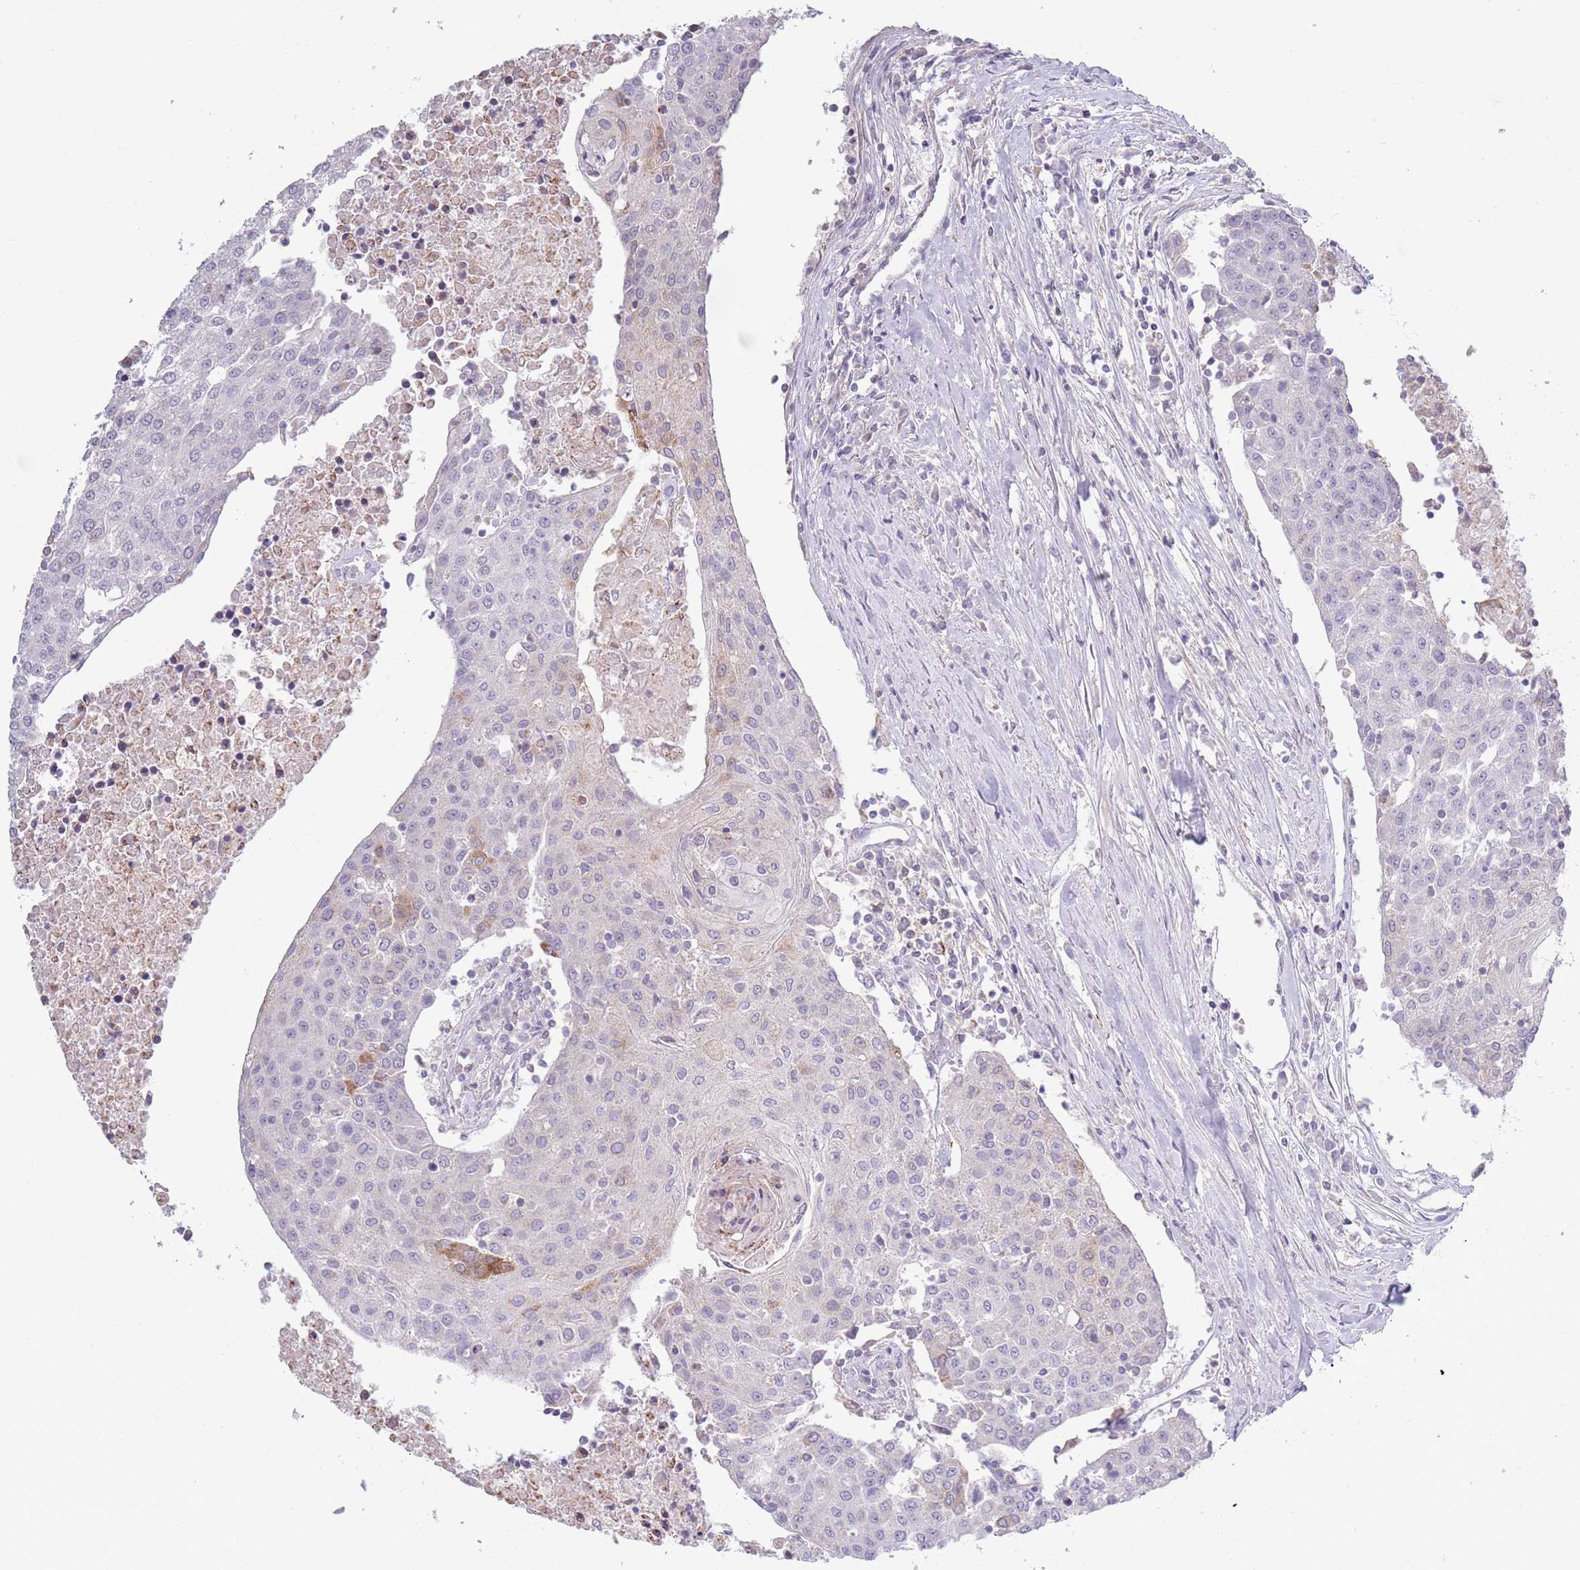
{"staining": {"intensity": "negative", "quantity": "none", "location": "none"}, "tissue": "urothelial cancer", "cell_type": "Tumor cells", "image_type": "cancer", "snomed": [{"axis": "morphology", "description": "Urothelial carcinoma, High grade"}, {"axis": "topography", "description": "Urinary bladder"}], "caption": "Urothelial carcinoma (high-grade) was stained to show a protein in brown. There is no significant expression in tumor cells. Nuclei are stained in blue.", "gene": "ACSBG1", "patient": {"sex": "female", "age": 85}}